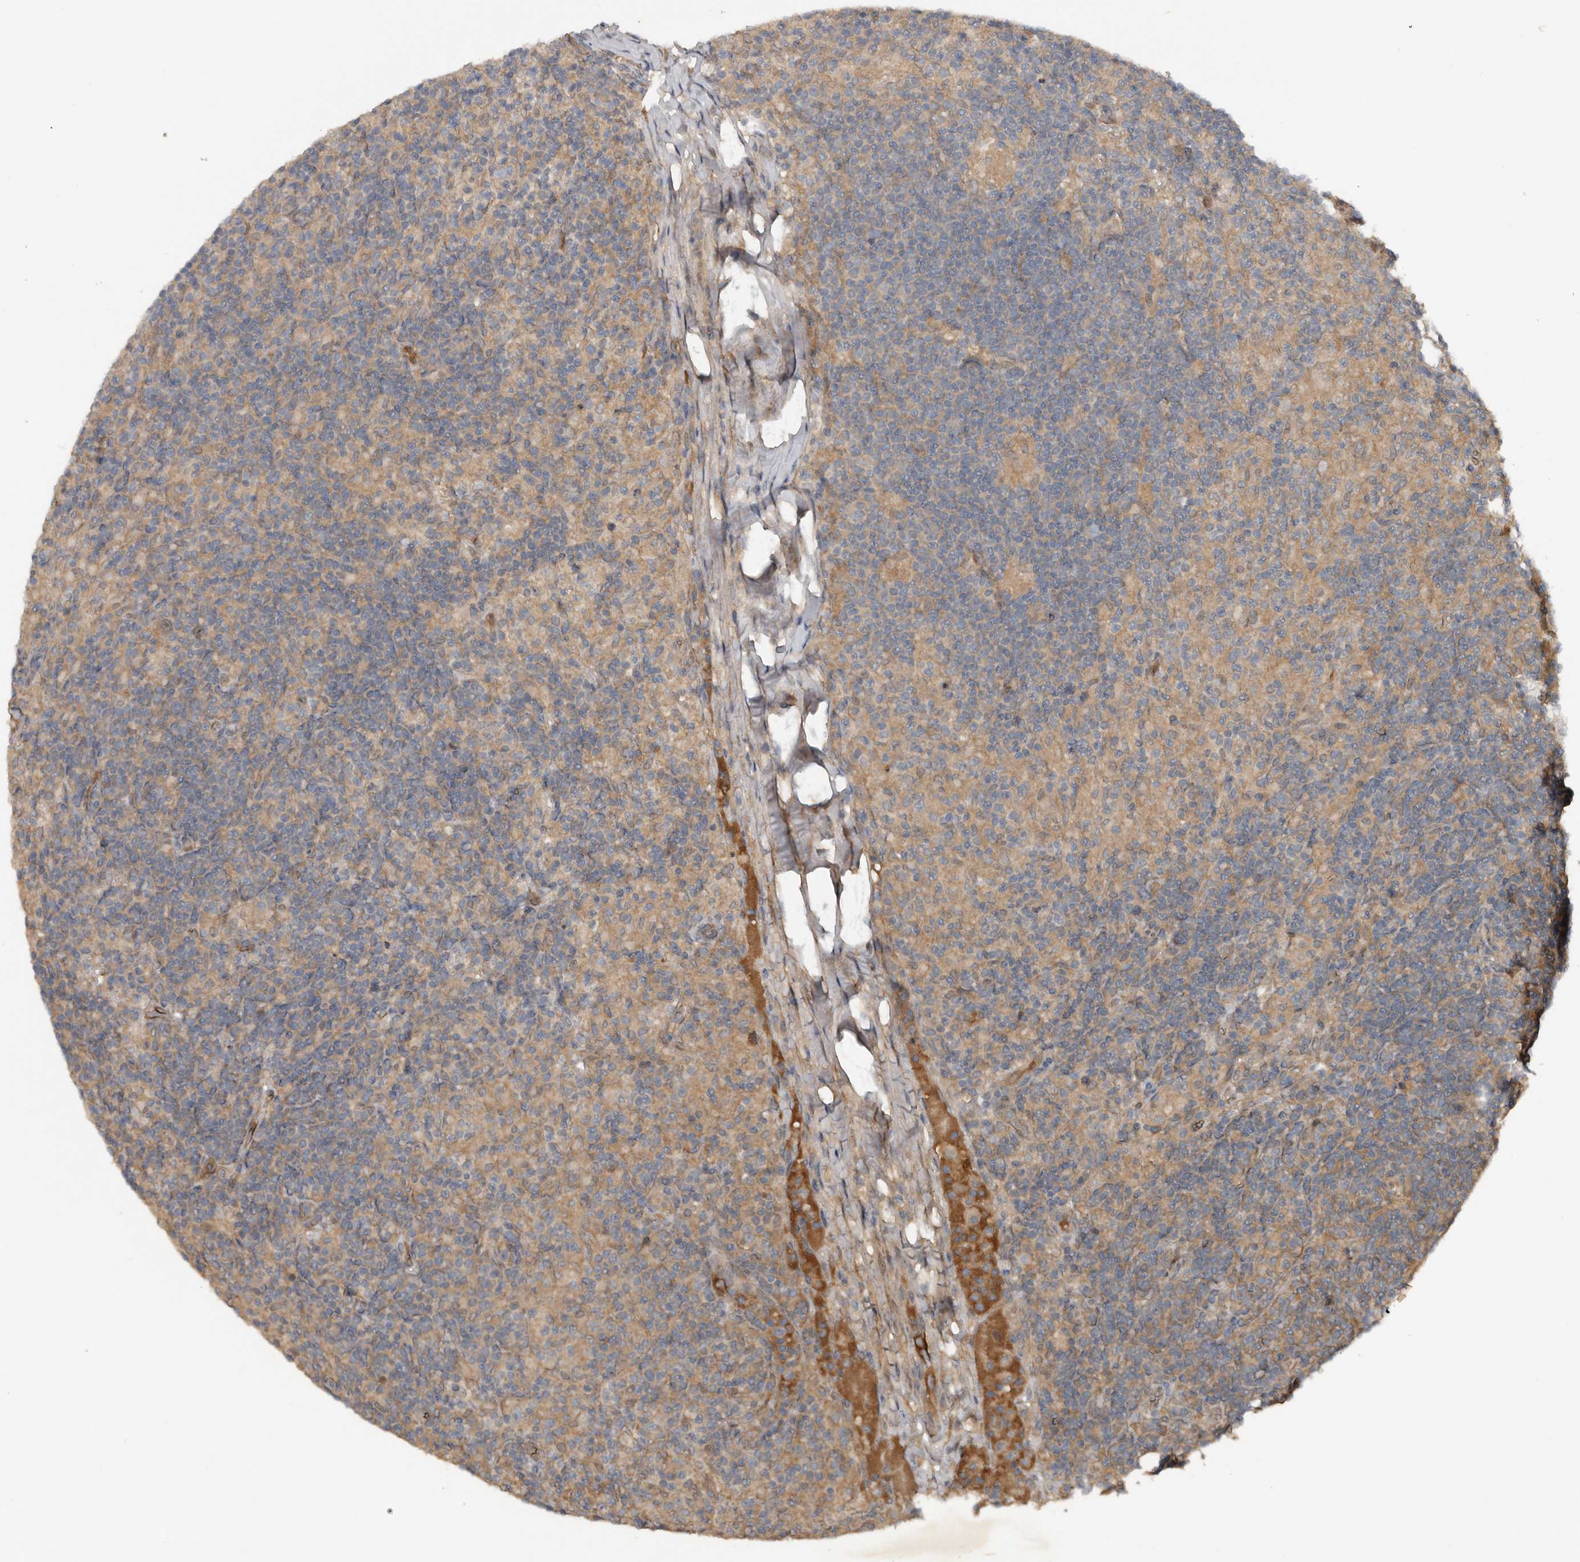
{"staining": {"intensity": "negative", "quantity": "none", "location": "none"}, "tissue": "lymphoma", "cell_type": "Tumor cells", "image_type": "cancer", "snomed": [{"axis": "morphology", "description": "Hodgkin's disease, NOS"}, {"axis": "topography", "description": "Lymph node"}], "caption": "High magnification brightfield microscopy of lymphoma stained with DAB (brown) and counterstained with hematoxylin (blue): tumor cells show no significant expression. The staining was performed using DAB (3,3'-diaminobenzidine) to visualize the protein expression in brown, while the nuclei were stained in blue with hematoxylin (Magnification: 20x).", "gene": "DNAJB4", "patient": {"sex": "male", "age": 70}}